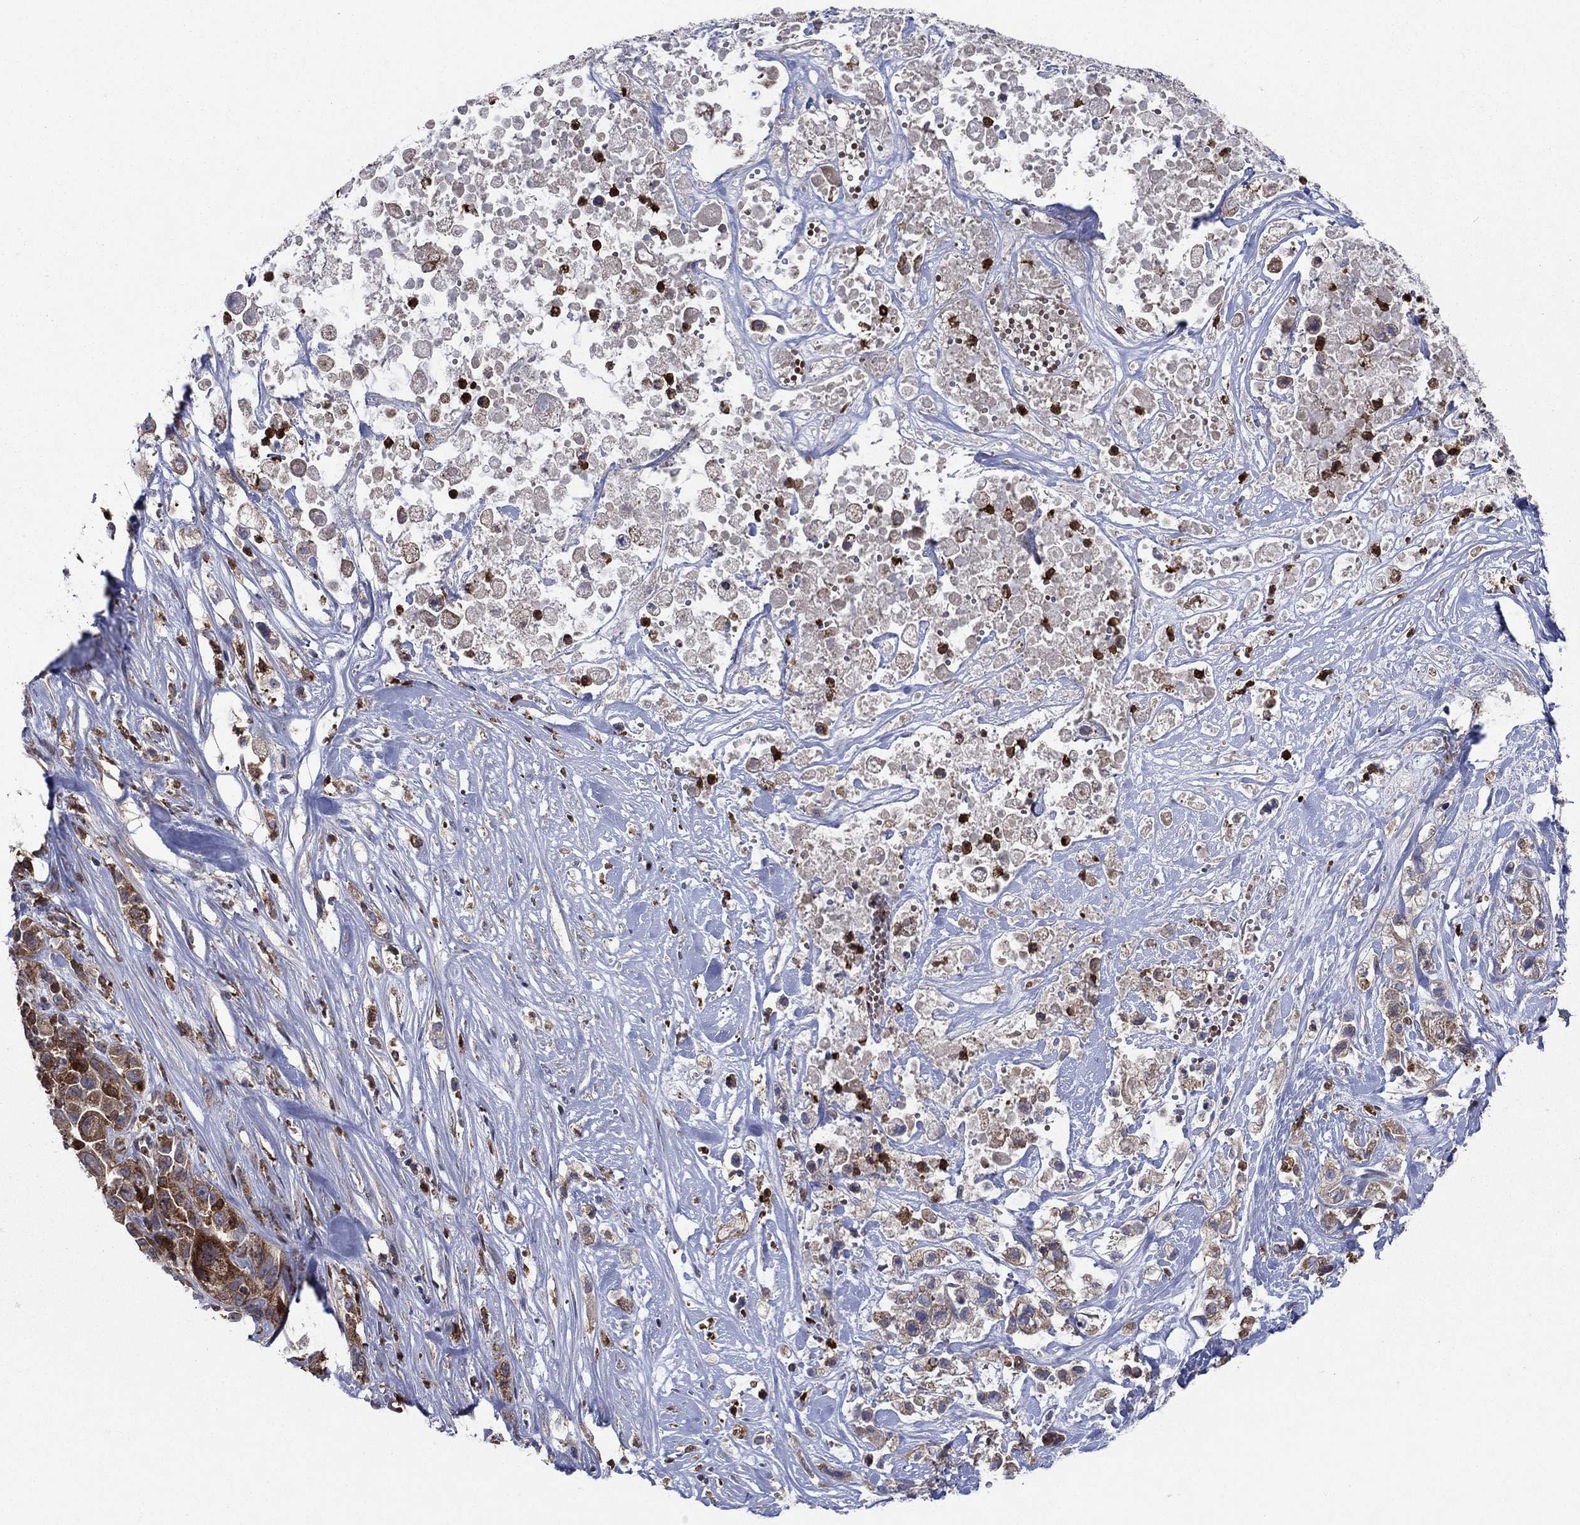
{"staining": {"intensity": "strong", "quantity": ">75%", "location": "cytoplasmic/membranous"}, "tissue": "pancreatic cancer", "cell_type": "Tumor cells", "image_type": "cancer", "snomed": [{"axis": "morphology", "description": "Adenocarcinoma, NOS"}, {"axis": "topography", "description": "Pancreas"}], "caption": "IHC of adenocarcinoma (pancreatic) reveals high levels of strong cytoplasmic/membranous staining in about >75% of tumor cells.", "gene": "RNF19B", "patient": {"sex": "male", "age": 44}}